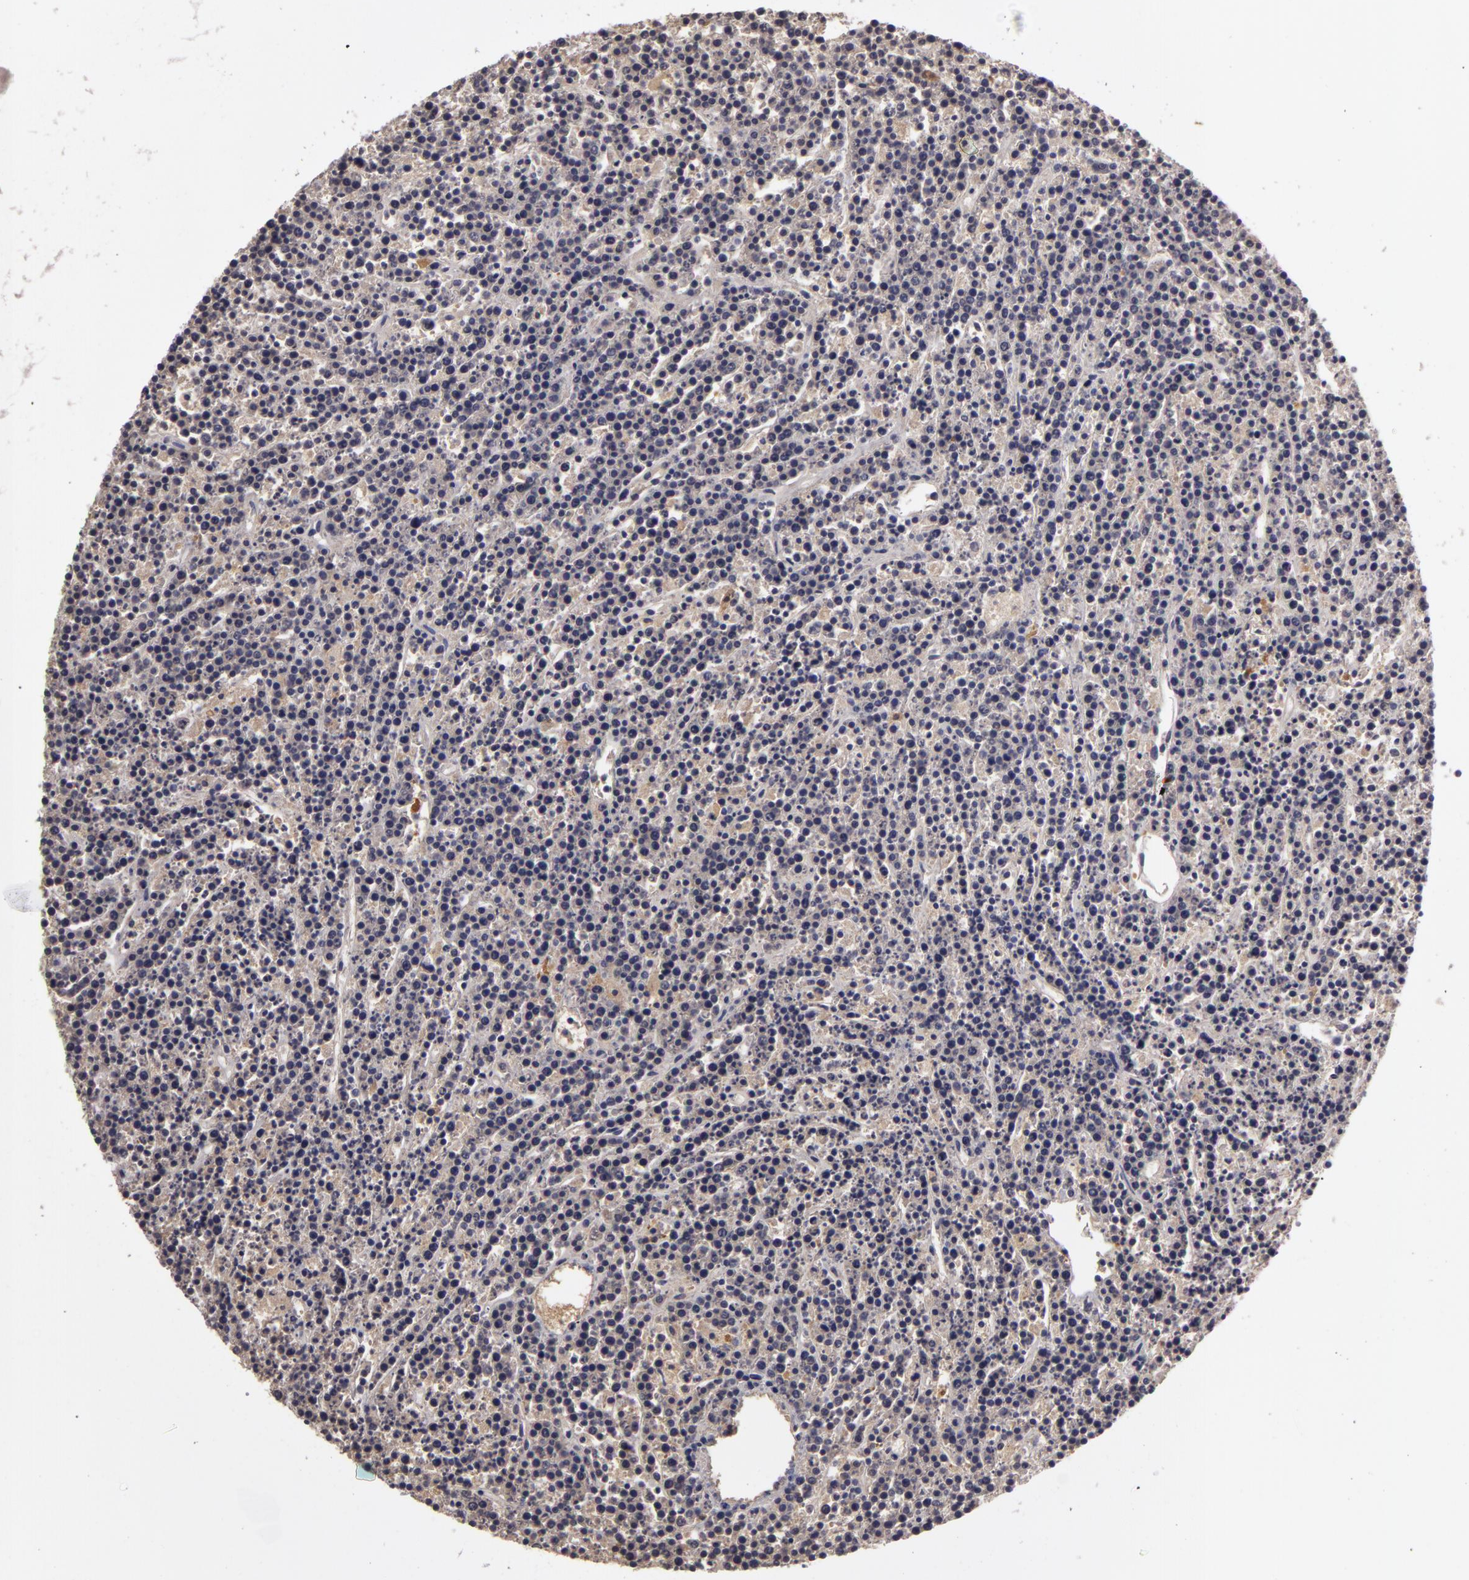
{"staining": {"intensity": "negative", "quantity": "none", "location": "none"}, "tissue": "lymphoma", "cell_type": "Tumor cells", "image_type": "cancer", "snomed": [{"axis": "morphology", "description": "Malignant lymphoma, non-Hodgkin's type, High grade"}, {"axis": "topography", "description": "Ovary"}], "caption": "This is an IHC histopathology image of human lymphoma. There is no expression in tumor cells.", "gene": "GNPDA1", "patient": {"sex": "female", "age": 56}}